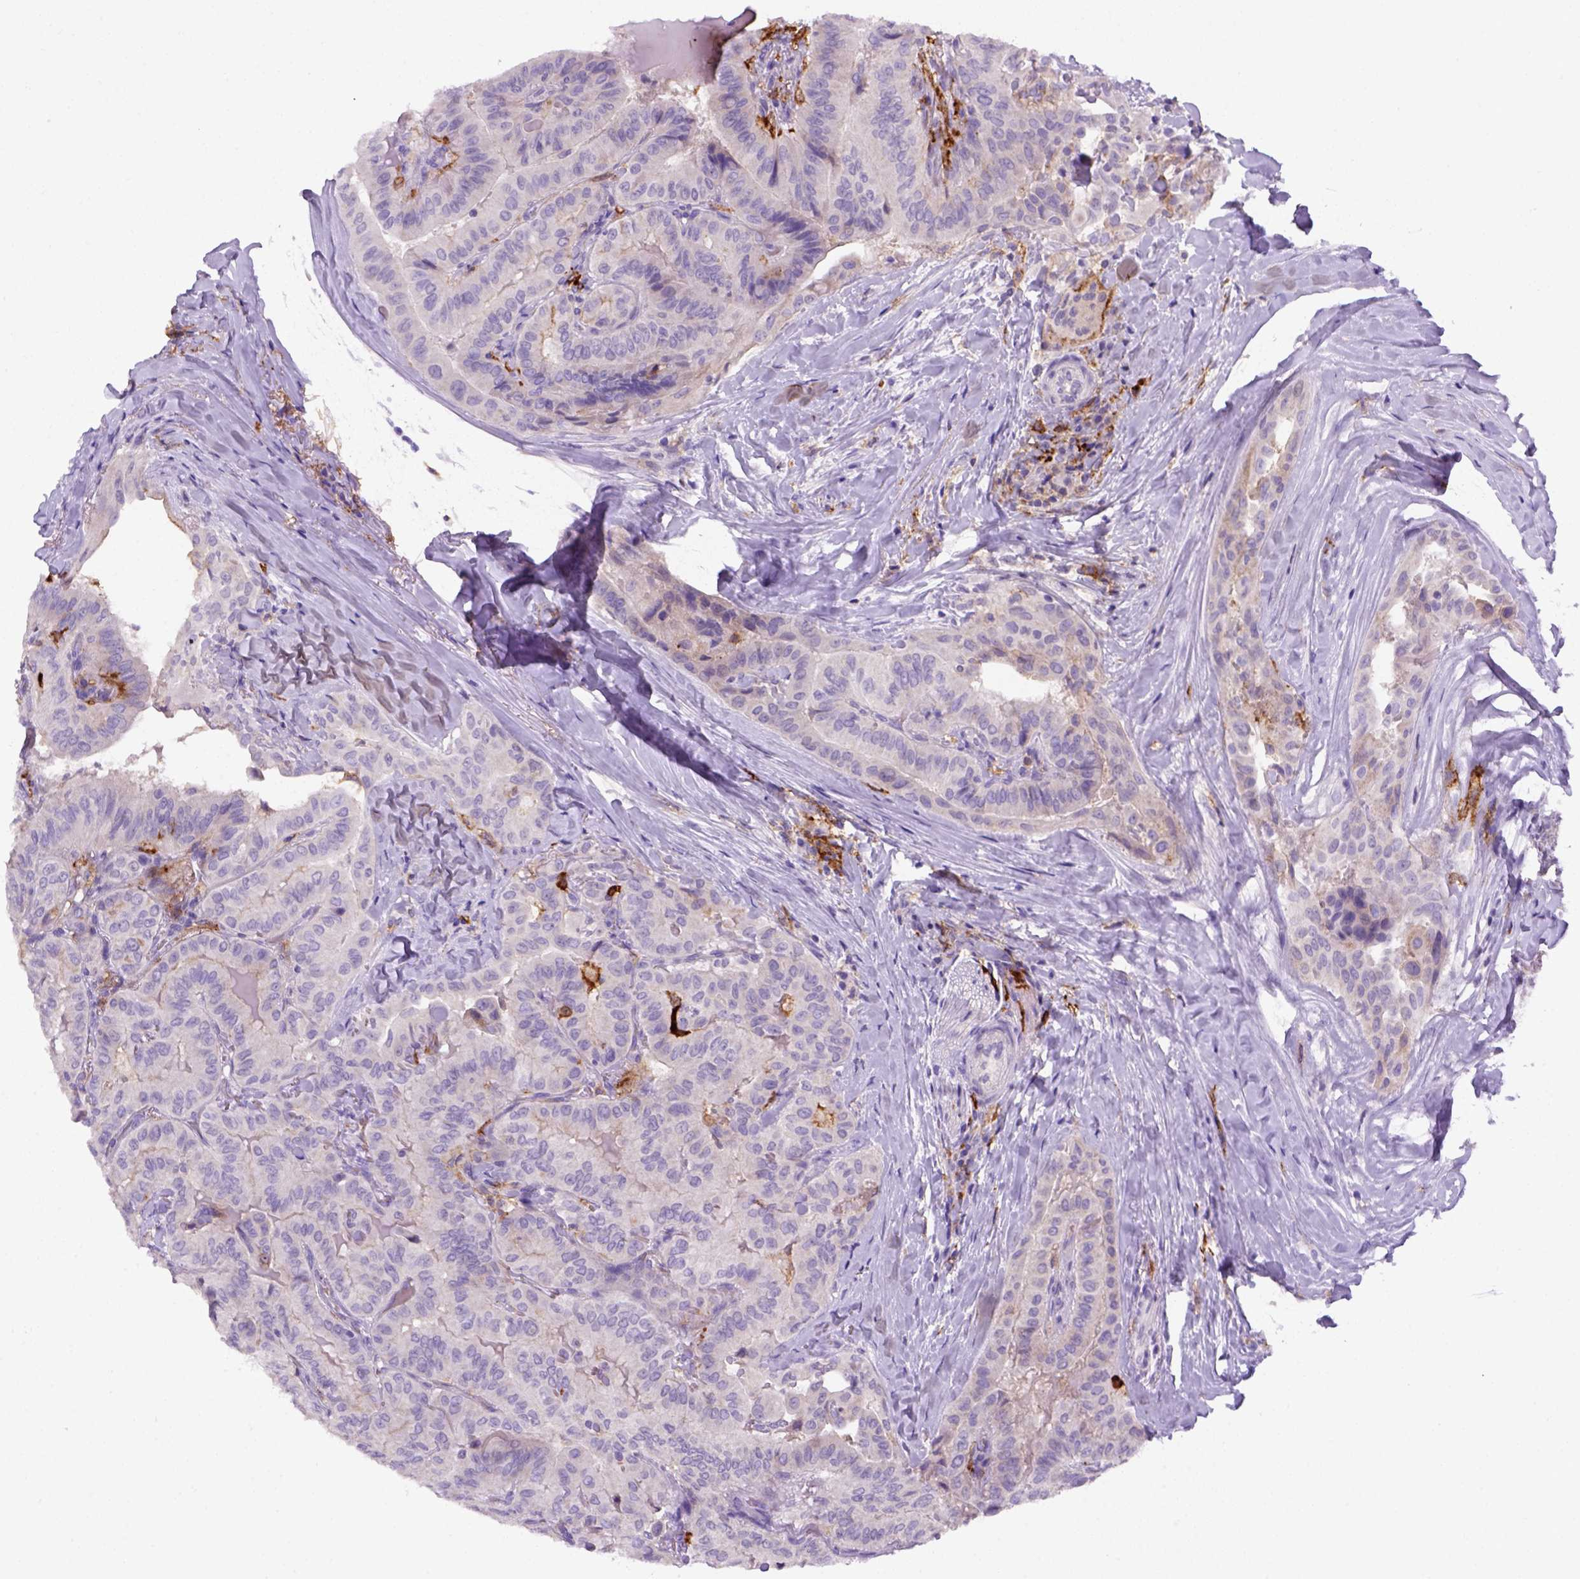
{"staining": {"intensity": "negative", "quantity": "none", "location": "none"}, "tissue": "thyroid cancer", "cell_type": "Tumor cells", "image_type": "cancer", "snomed": [{"axis": "morphology", "description": "Papillary adenocarcinoma, NOS"}, {"axis": "topography", "description": "Thyroid gland"}], "caption": "An immunohistochemistry photomicrograph of thyroid cancer (papillary adenocarcinoma) is shown. There is no staining in tumor cells of thyroid cancer (papillary adenocarcinoma).", "gene": "CD14", "patient": {"sex": "female", "age": 68}}